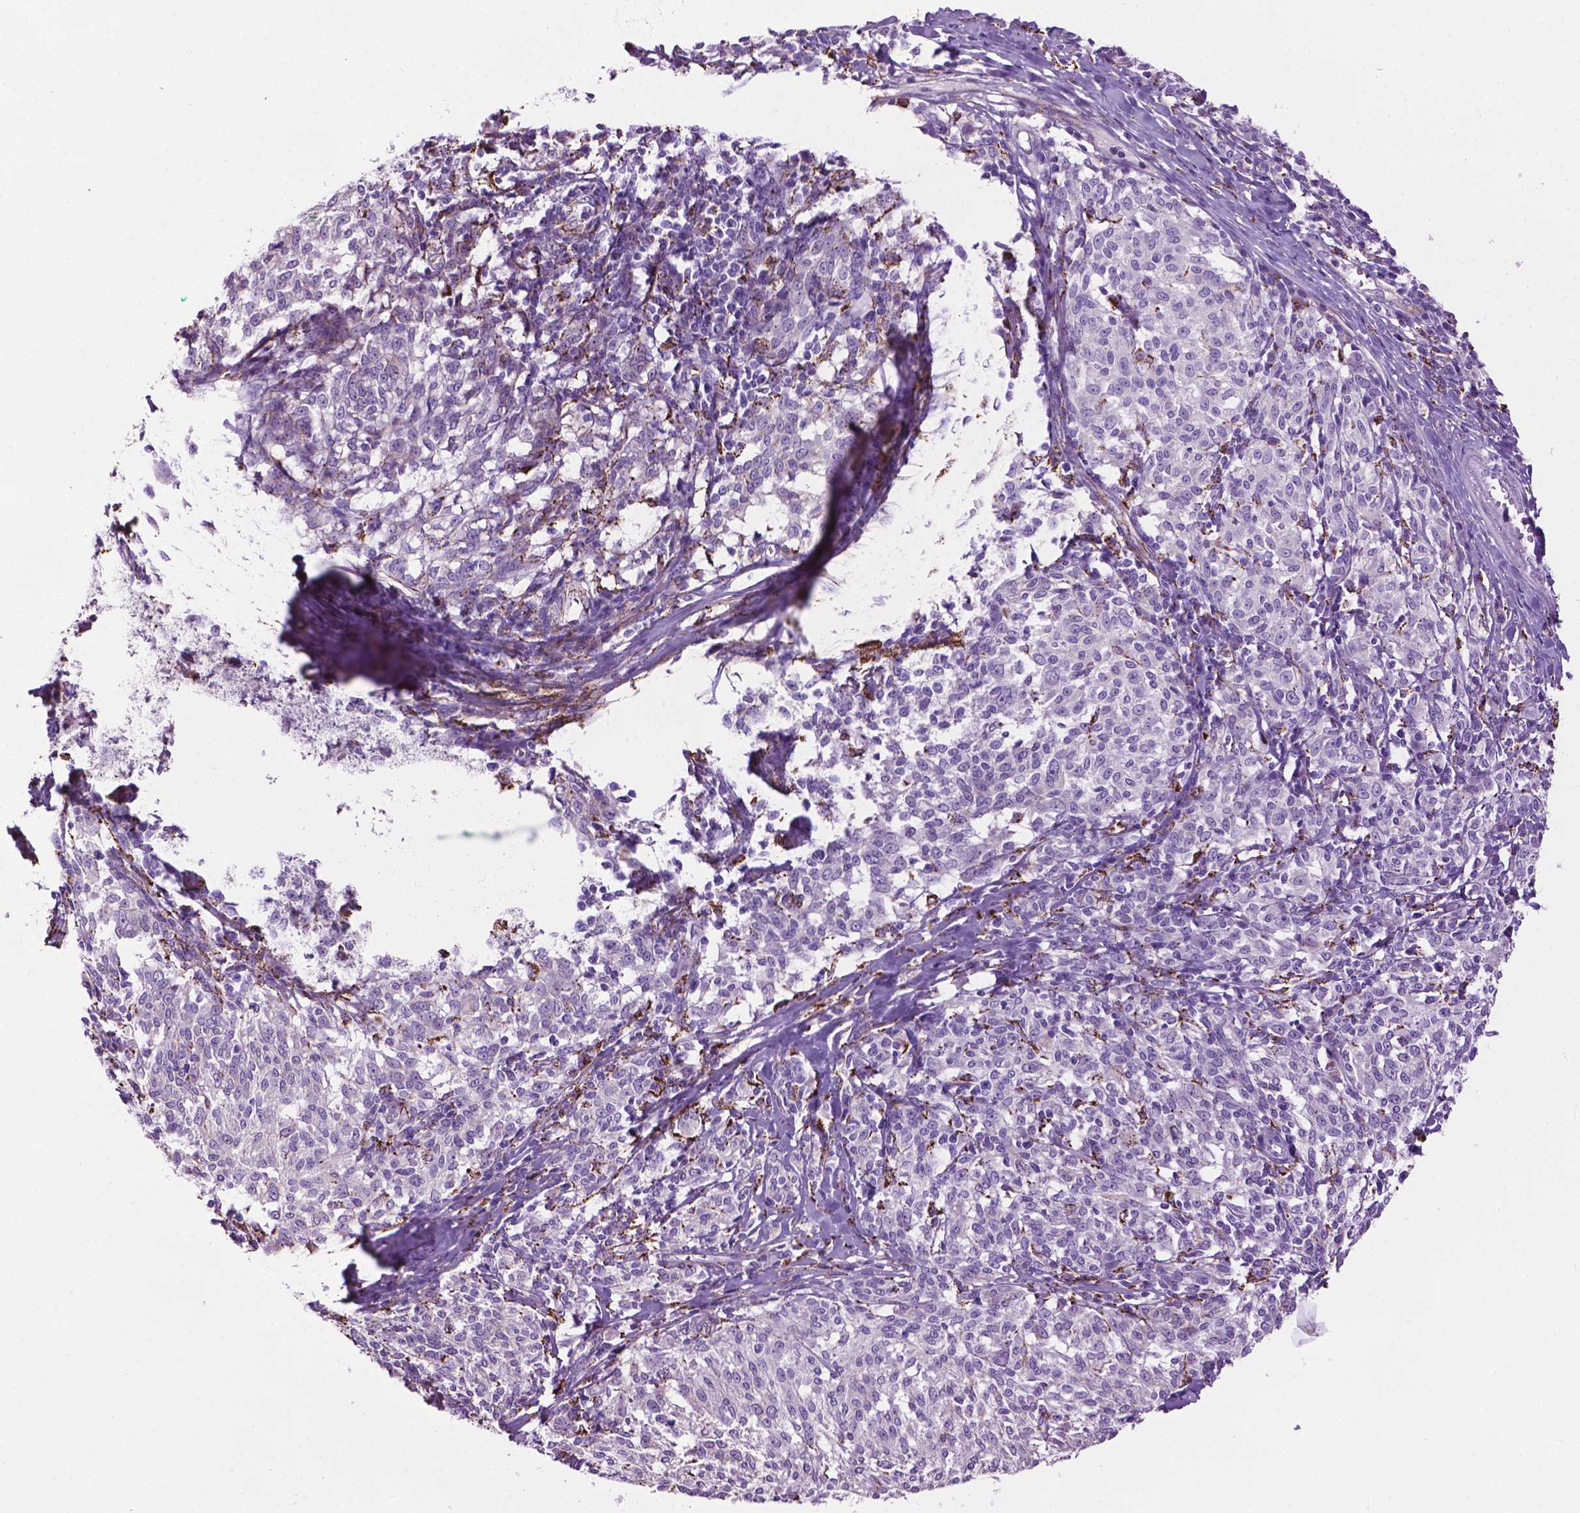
{"staining": {"intensity": "negative", "quantity": "none", "location": "none"}, "tissue": "melanoma", "cell_type": "Tumor cells", "image_type": "cancer", "snomed": [{"axis": "morphology", "description": "Malignant melanoma, NOS"}, {"axis": "topography", "description": "Skin"}], "caption": "Immunohistochemical staining of human melanoma displays no significant positivity in tumor cells. (DAB immunohistochemistry (IHC), high magnification).", "gene": "TMEM132E", "patient": {"sex": "female", "age": 72}}